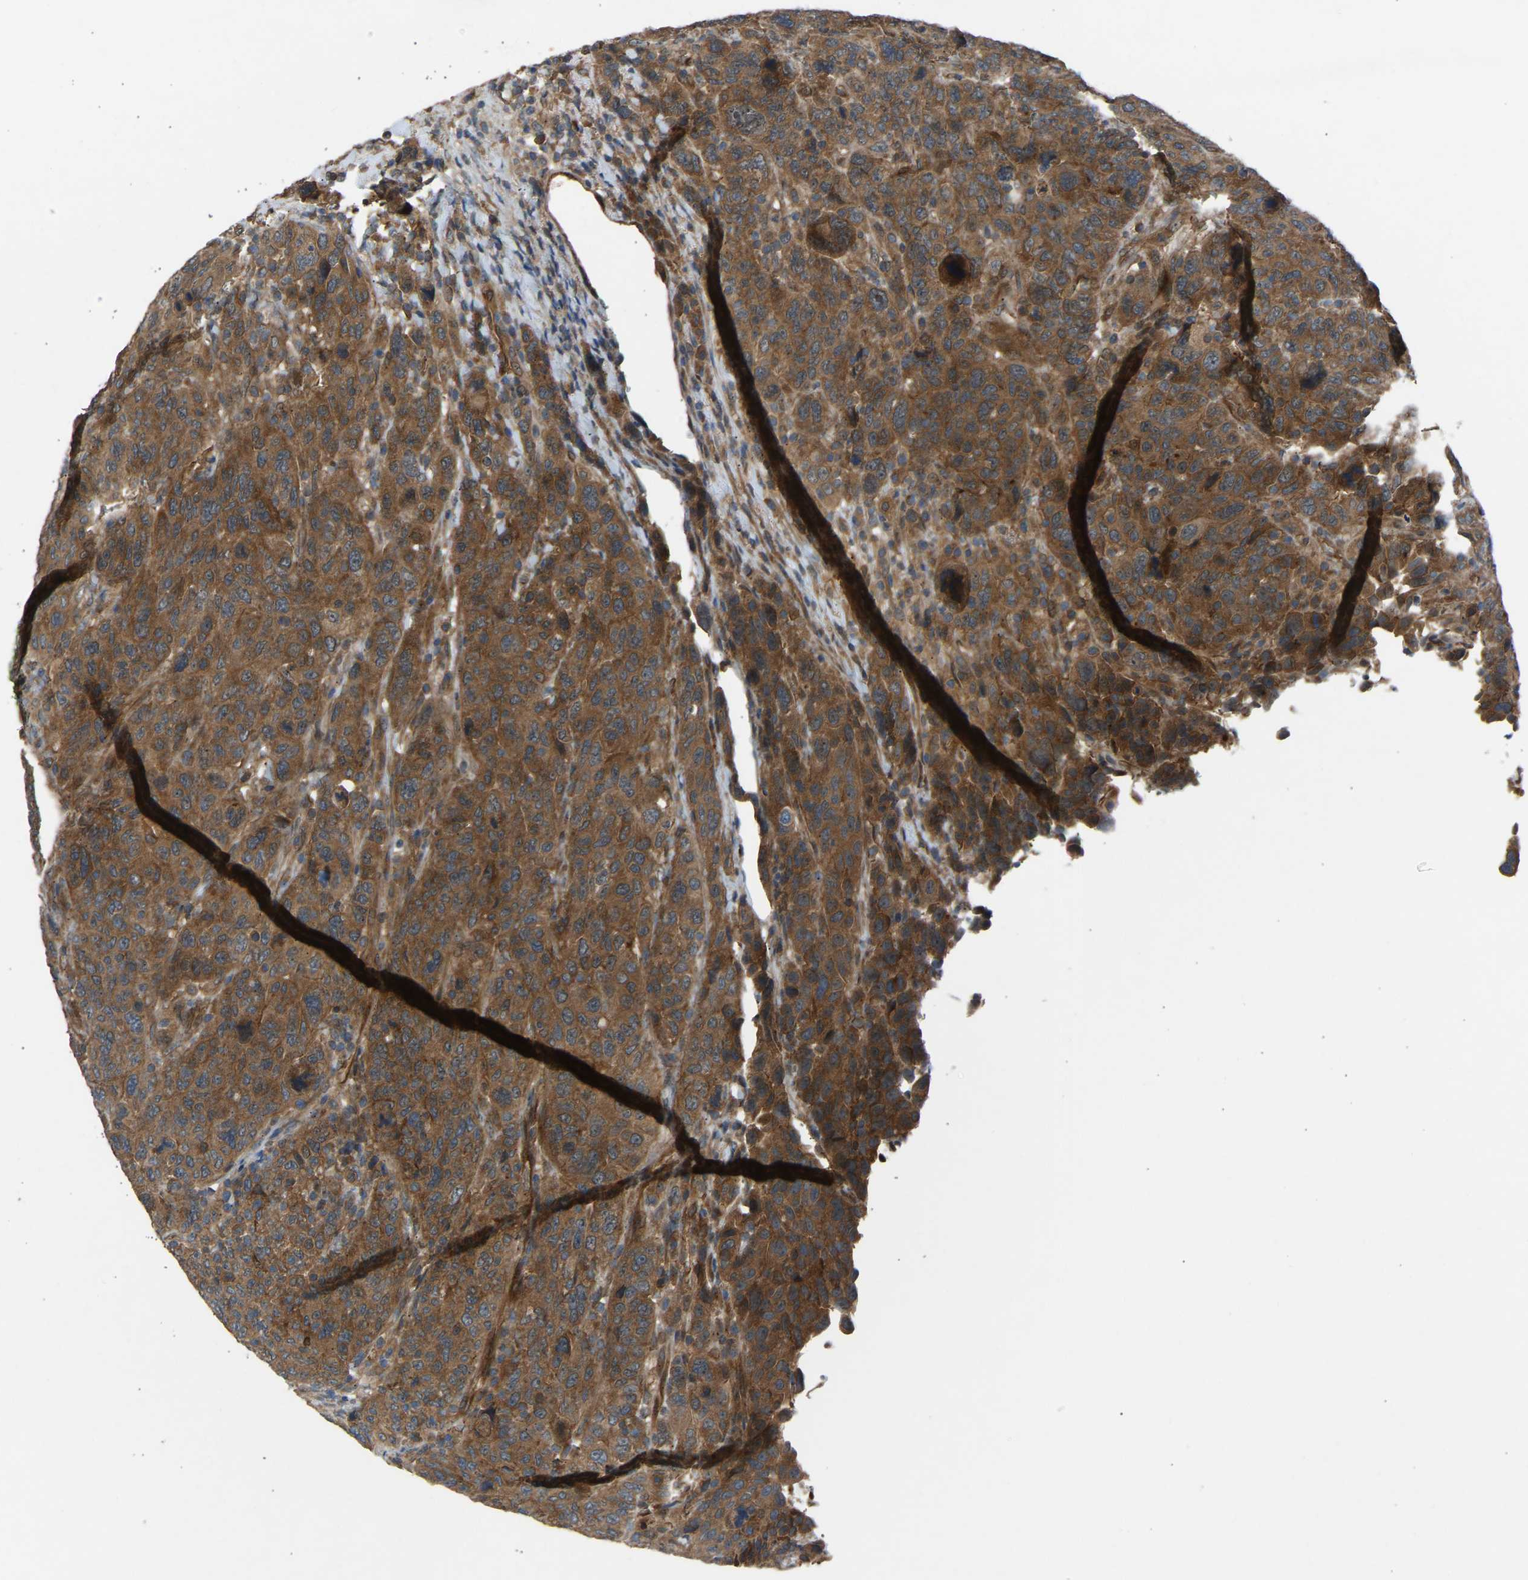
{"staining": {"intensity": "moderate", "quantity": ">75%", "location": "cytoplasmic/membranous"}, "tissue": "breast cancer", "cell_type": "Tumor cells", "image_type": "cancer", "snomed": [{"axis": "morphology", "description": "Duct carcinoma"}, {"axis": "topography", "description": "Breast"}], "caption": "Immunohistochemistry (DAB) staining of breast cancer (intraductal carcinoma) reveals moderate cytoplasmic/membranous protein staining in approximately >75% of tumor cells.", "gene": "GAS2L1", "patient": {"sex": "female", "age": 37}}